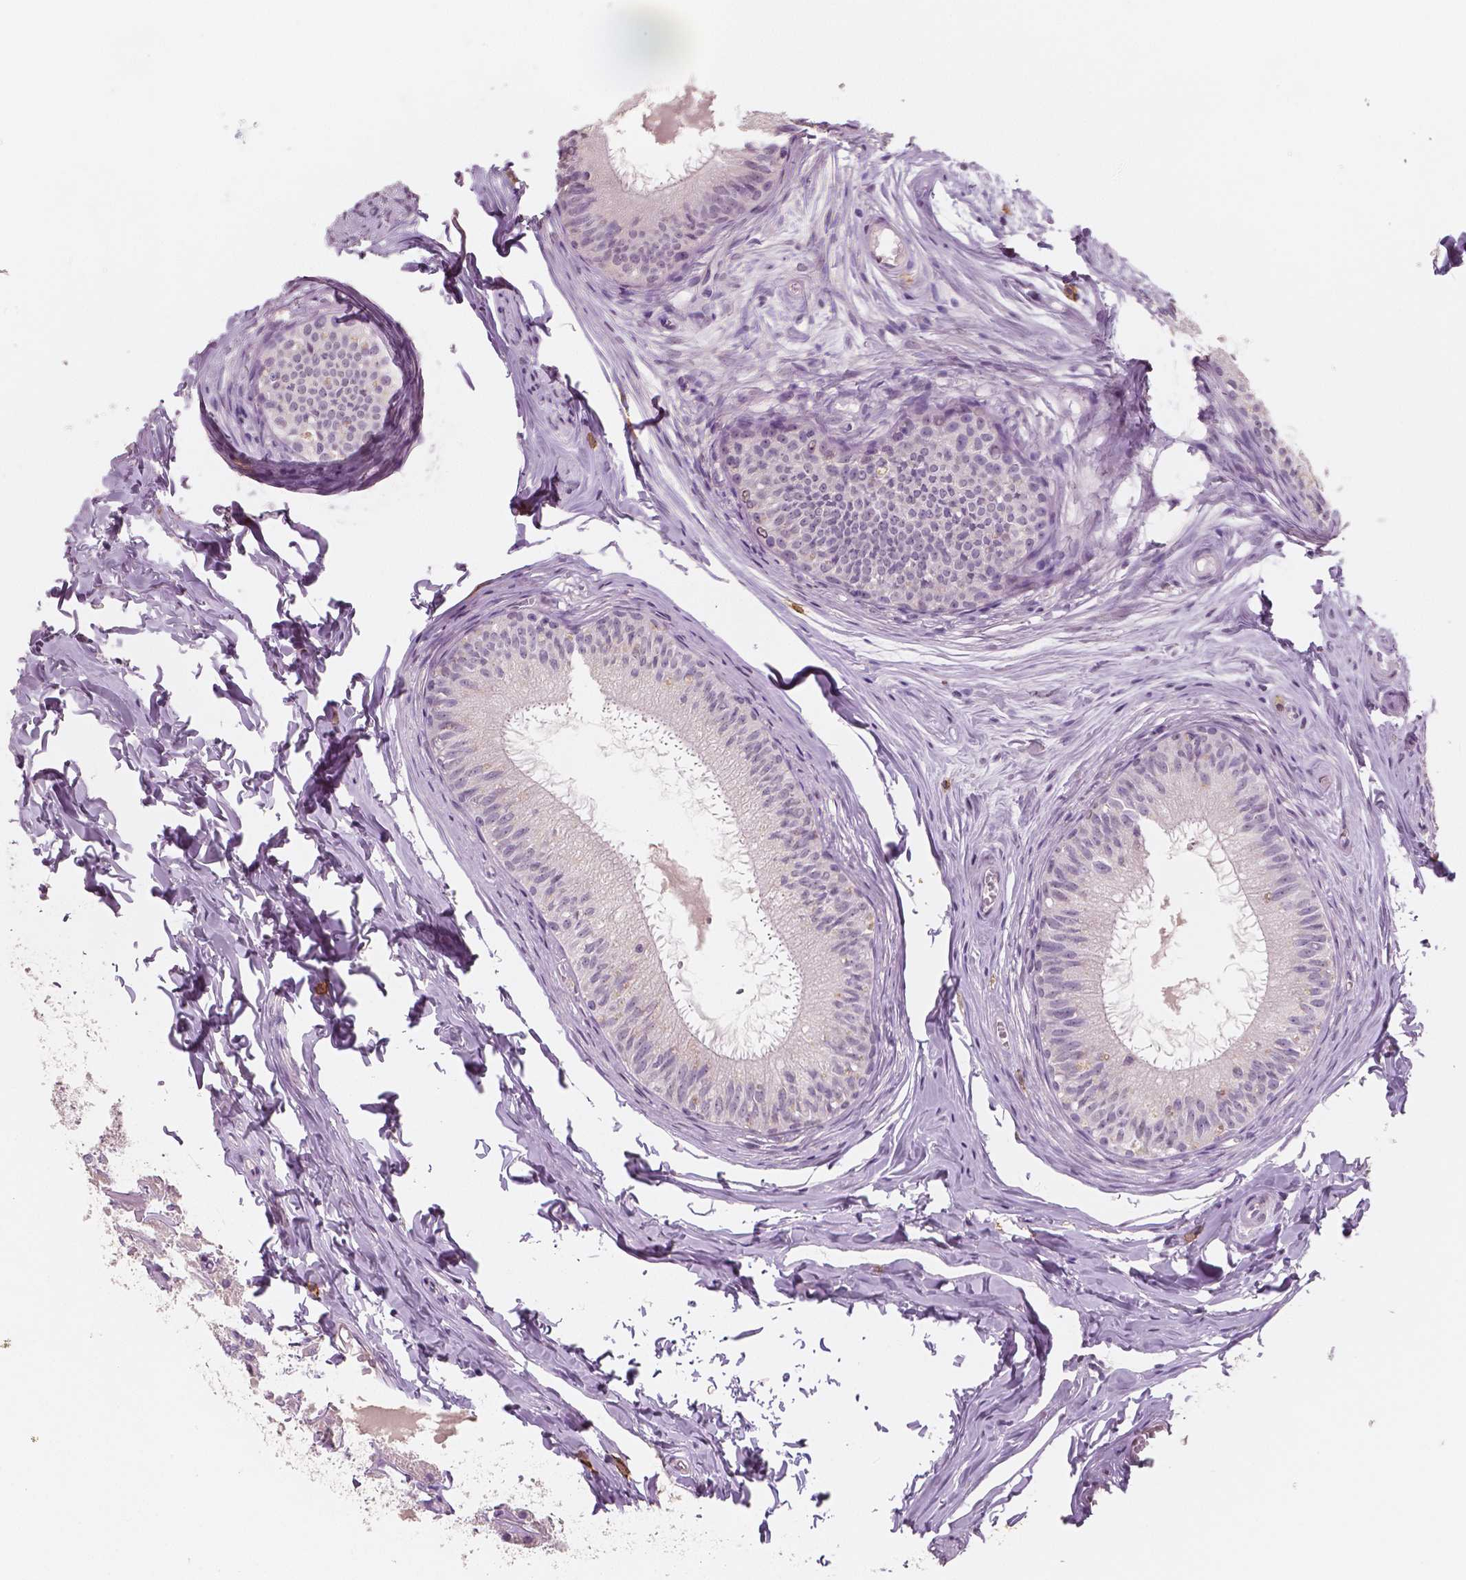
{"staining": {"intensity": "negative", "quantity": "none", "location": "none"}, "tissue": "epididymis", "cell_type": "Glandular cells", "image_type": "normal", "snomed": [{"axis": "morphology", "description": "Normal tissue, NOS"}, {"axis": "topography", "description": "Epididymis"}], "caption": "Immunohistochemistry (IHC) micrograph of unremarkable human epididymis stained for a protein (brown), which exhibits no expression in glandular cells.", "gene": "KIT", "patient": {"sex": "male", "age": 45}}